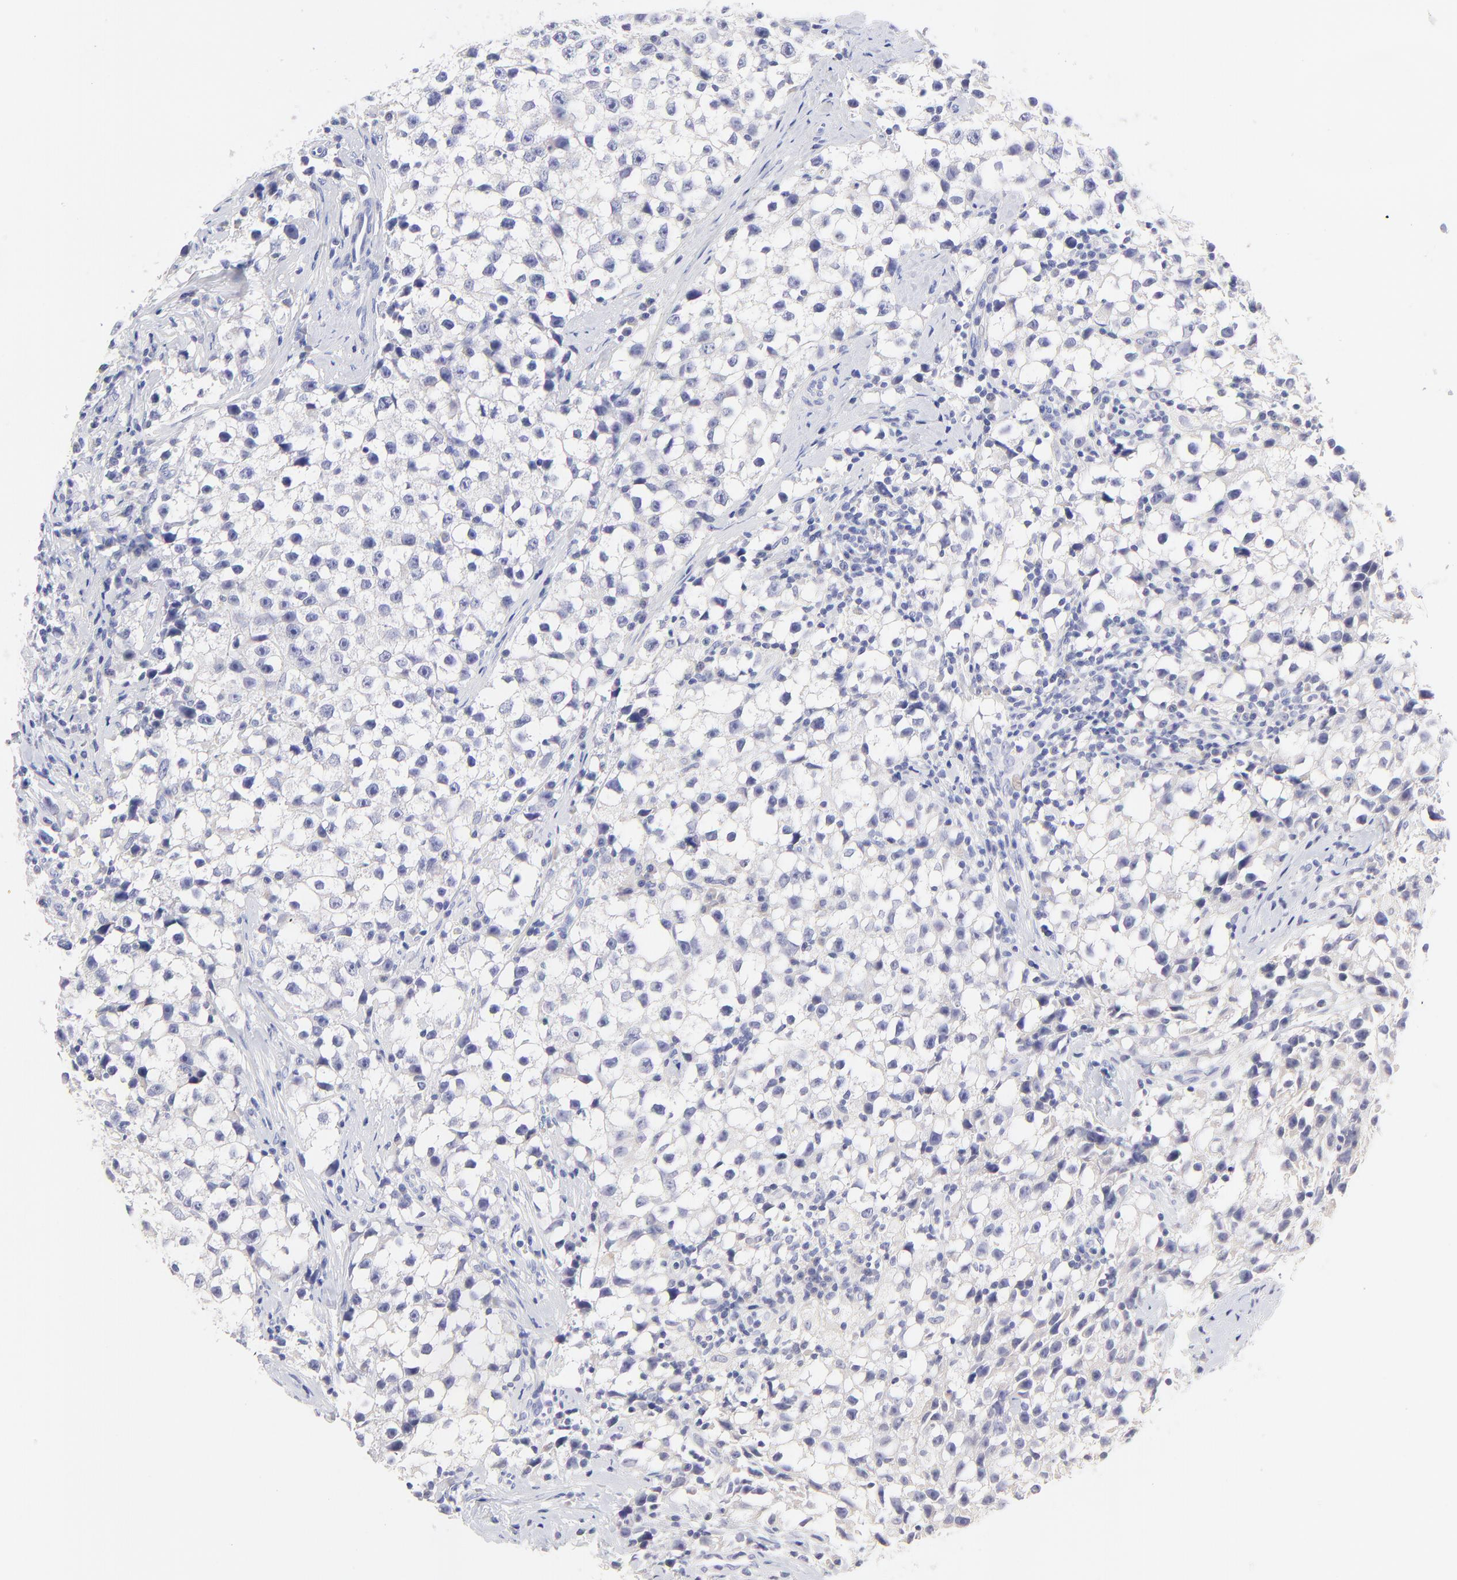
{"staining": {"intensity": "negative", "quantity": "none", "location": "none"}, "tissue": "testis cancer", "cell_type": "Tumor cells", "image_type": "cancer", "snomed": [{"axis": "morphology", "description": "Seminoma, NOS"}, {"axis": "topography", "description": "Testis"}], "caption": "Tumor cells are negative for brown protein staining in seminoma (testis). (Brightfield microscopy of DAB (3,3'-diaminobenzidine) IHC at high magnification).", "gene": "EBP", "patient": {"sex": "male", "age": 35}}